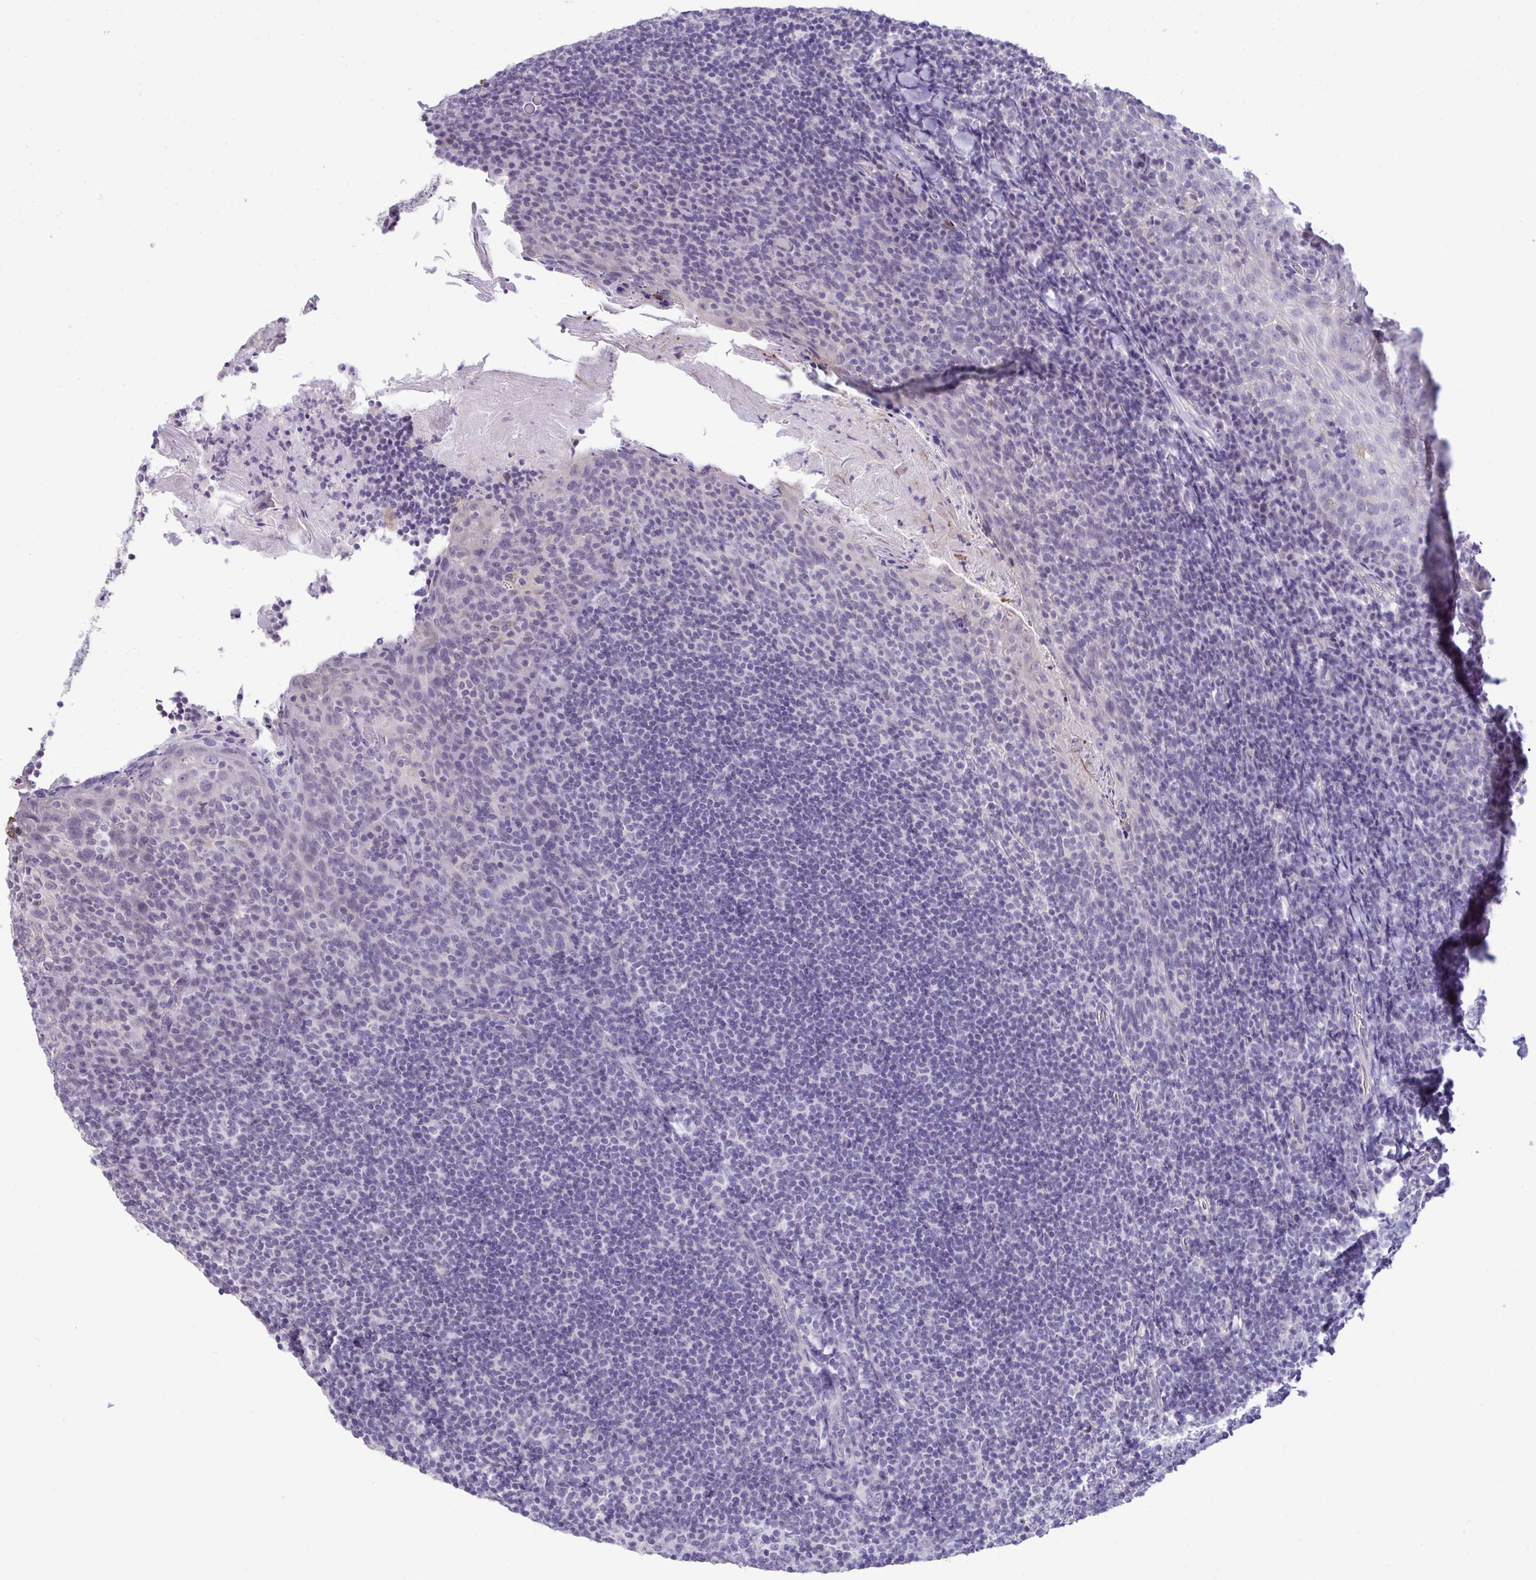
{"staining": {"intensity": "negative", "quantity": "none", "location": "none"}, "tissue": "tonsil", "cell_type": "Germinal center cells", "image_type": "normal", "snomed": [{"axis": "morphology", "description": "Normal tissue, NOS"}, {"axis": "topography", "description": "Tonsil"}], "caption": "DAB (3,3'-diaminobenzidine) immunohistochemical staining of benign human tonsil displays no significant expression in germinal center cells.", "gene": "ATP6V0D2", "patient": {"sex": "female", "age": 10}}